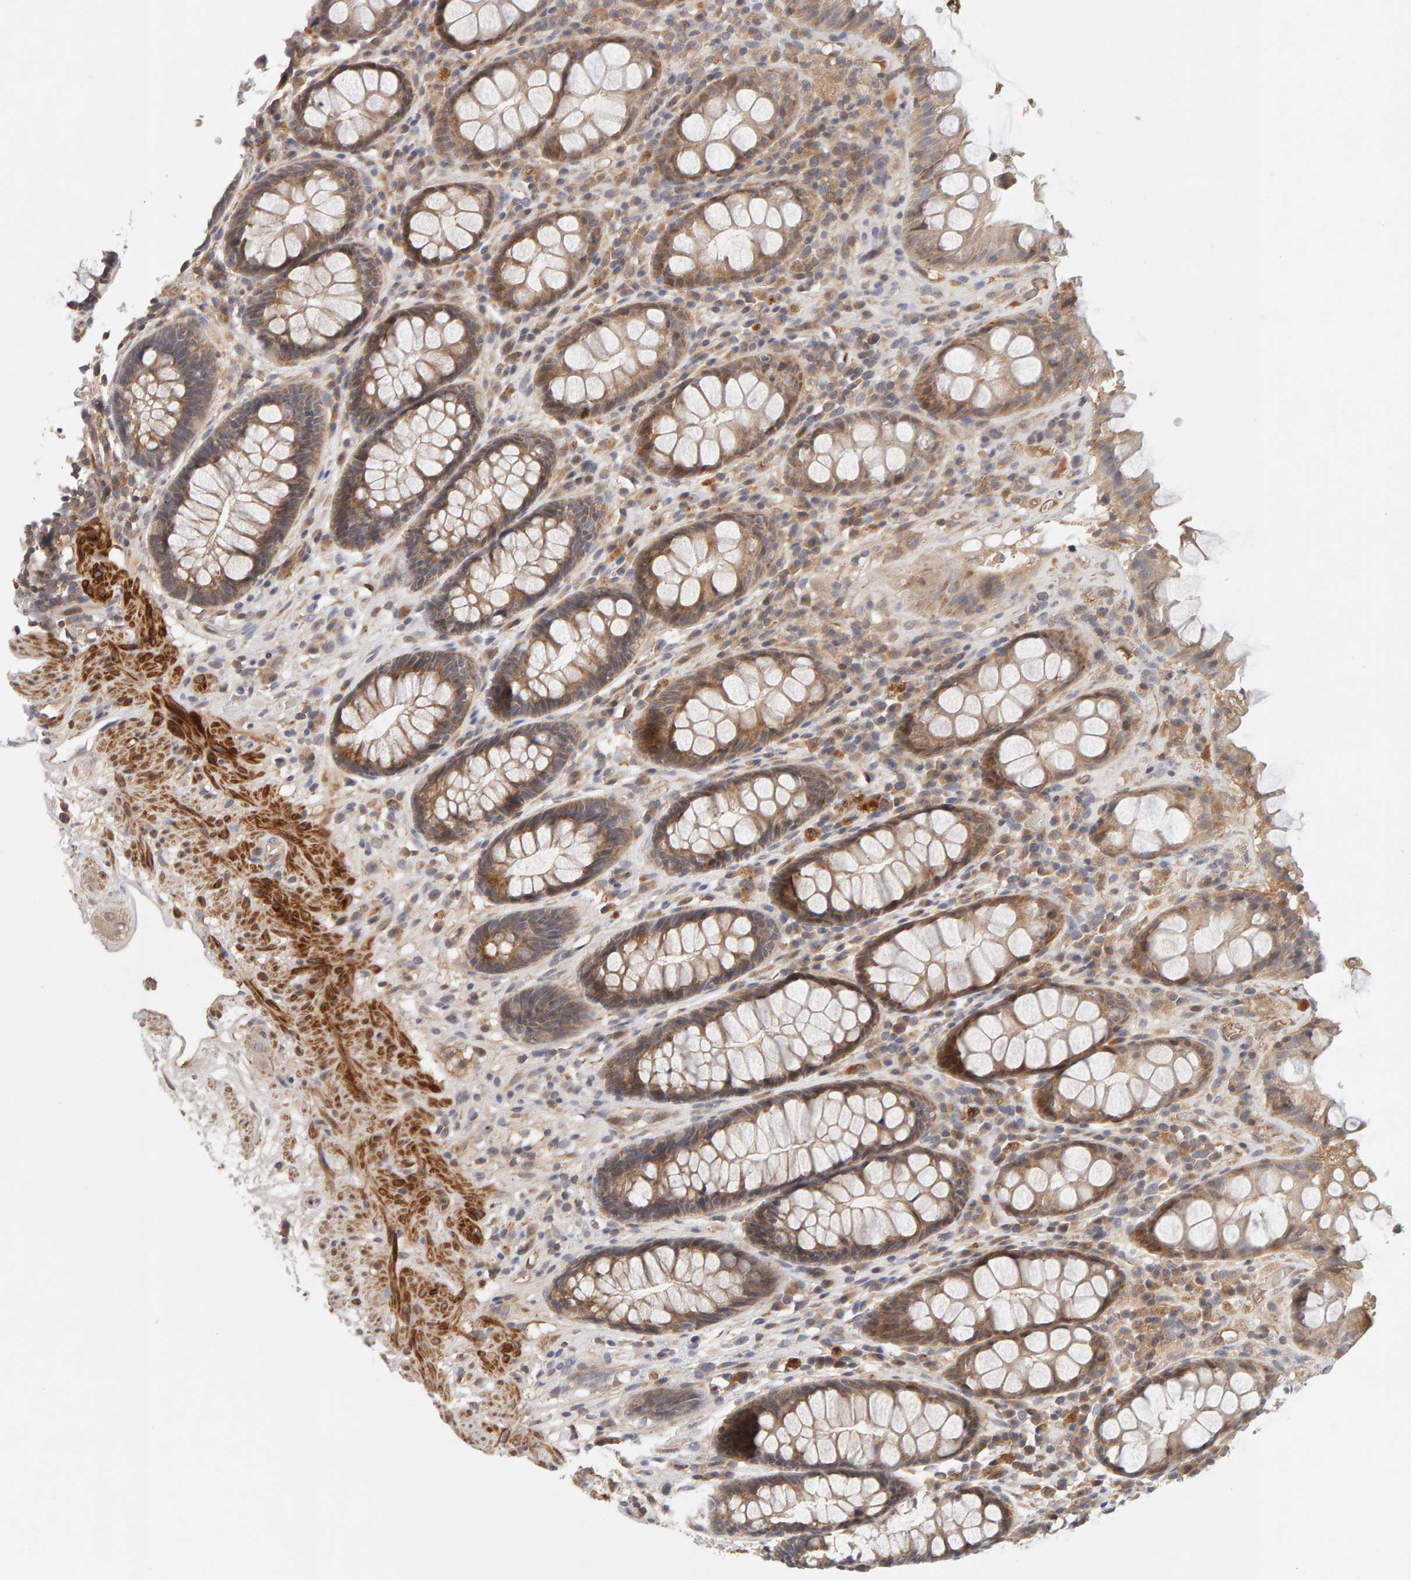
{"staining": {"intensity": "moderate", "quantity": ">75%", "location": "cytoplasmic/membranous"}, "tissue": "rectum", "cell_type": "Glandular cells", "image_type": "normal", "snomed": [{"axis": "morphology", "description": "Normal tissue, NOS"}, {"axis": "topography", "description": "Rectum"}], "caption": "Glandular cells show moderate cytoplasmic/membranous staining in approximately >75% of cells in unremarkable rectum. (DAB (3,3'-diaminobenzidine) IHC with brightfield microscopy, high magnification).", "gene": "NUDCD1", "patient": {"sex": "male", "age": 64}}